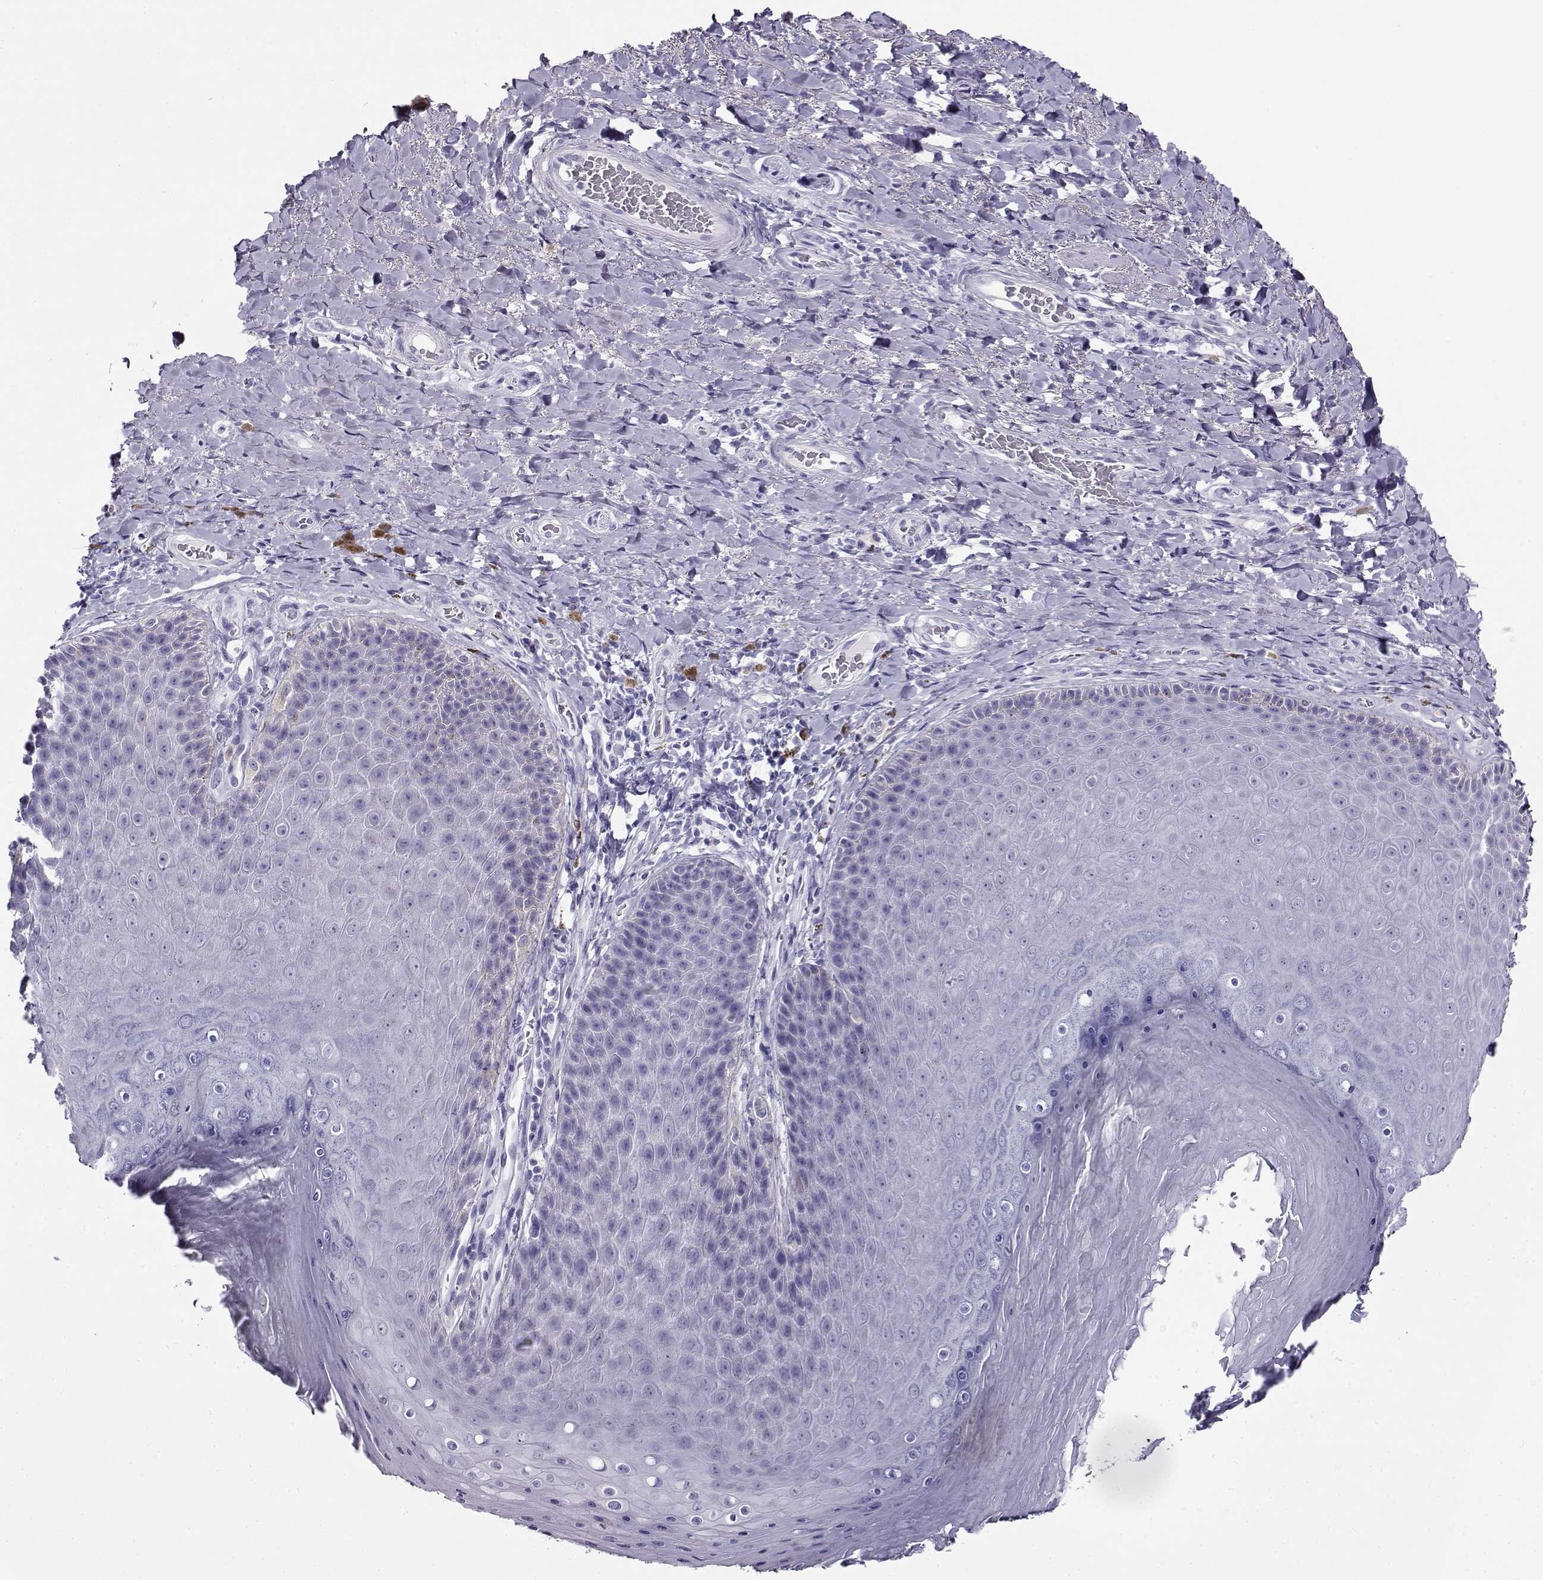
{"staining": {"intensity": "negative", "quantity": "none", "location": "none"}, "tissue": "skin", "cell_type": "Epidermal cells", "image_type": "normal", "snomed": [{"axis": "morphology", "description": "Normal tissue, NOS"}, {"axis": "topography", "description": "Skeletal muscle"}, {"axis": "topography", "description": "Anal"}, {"axis": "topography", "description": "Peripheral nerve tissue"}], "caption": "Immunohistochemistry photomicrograph of normal skin: skin stained with DAB (3,3'-diaminobenzidine) displays no significant protein positivity in epidermal cells.", "gene": "CABS1", "patient": {"sex": "male", "age": 53}}